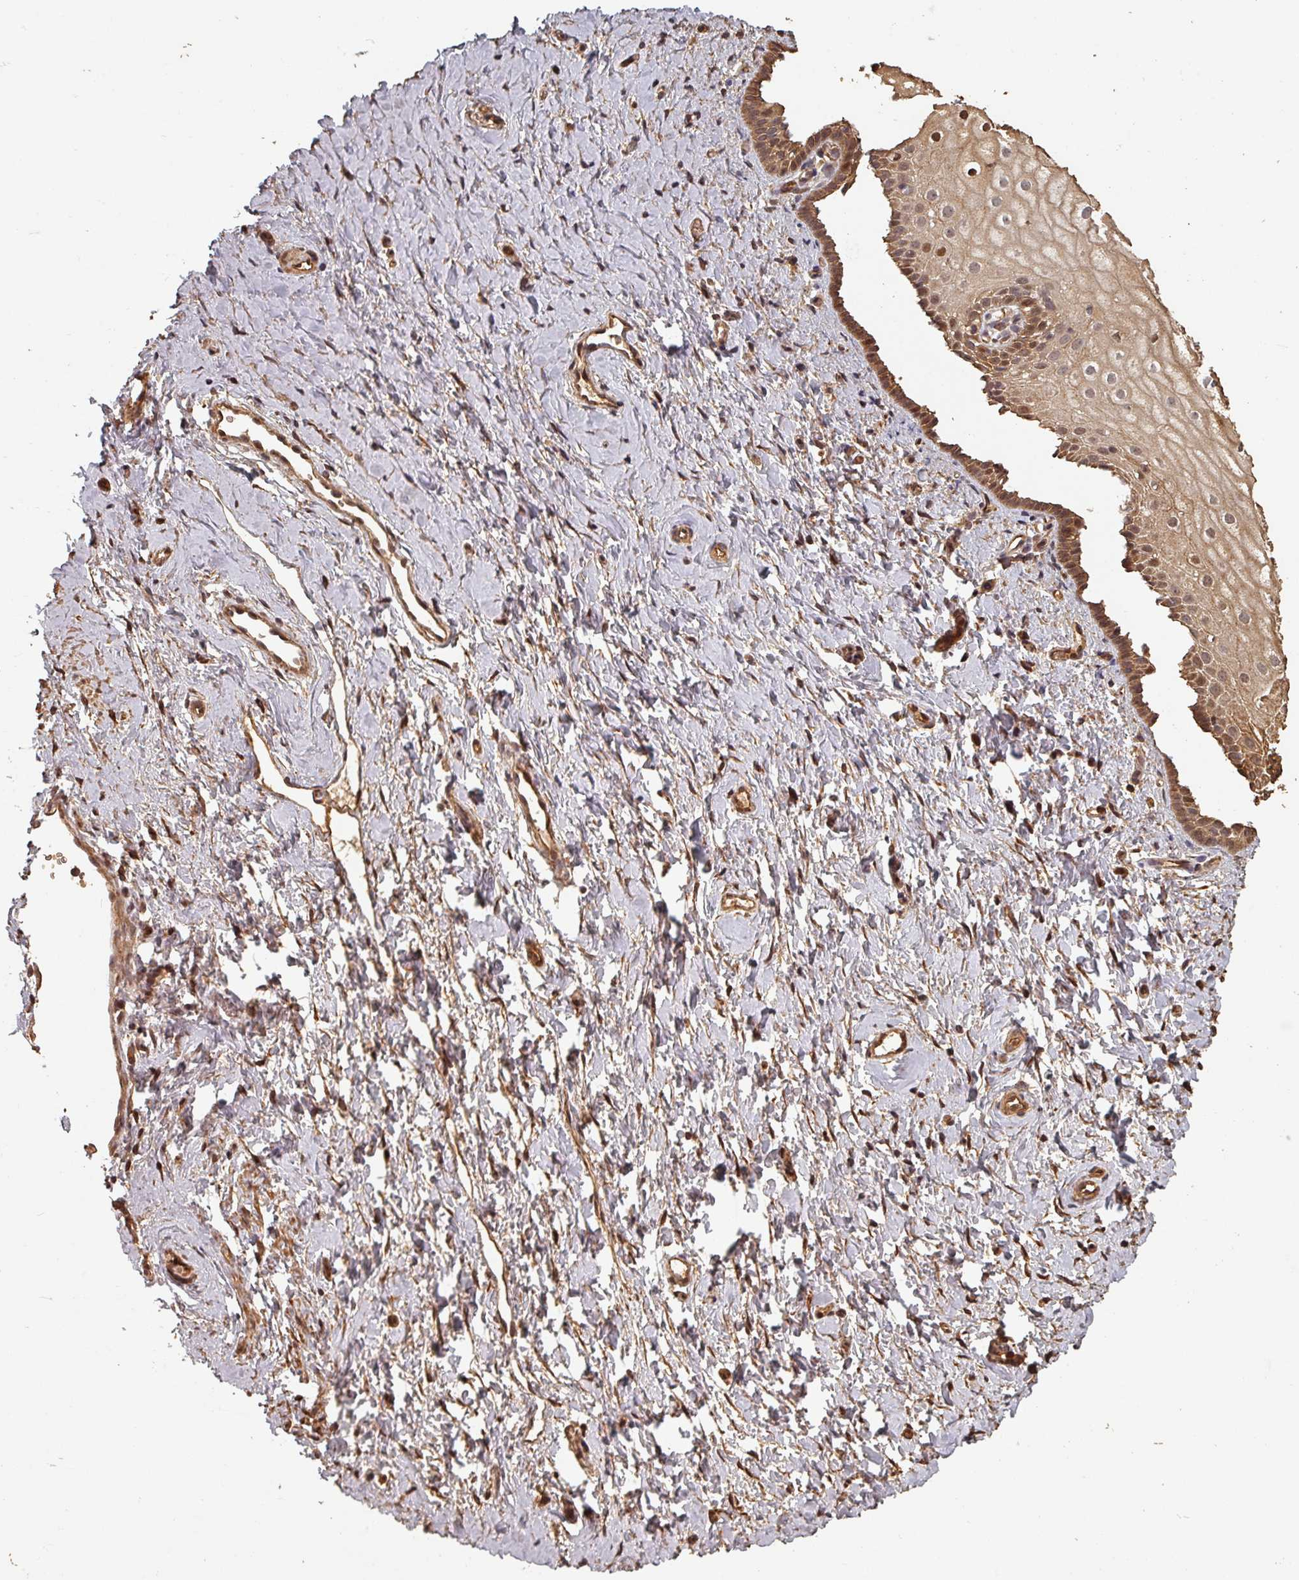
{"staining": {"intensity": "moderate", "quantity": ">75%", "location": "cytoplasmic/membranous,nuclear"}, "tissue": "vagina", "cell_type": "Squamous epithelial cells", "image_type": "normal", "snomed": [{"axis": "morphology", "description": "Normal tissue, NOS"}, {"axis": "topography", "description": "Vagina"}], "caption": "Squamous epithelial cells exhibit moderate cytoplasmic/membranous,nuclear positivity in approximately >75% of cells in benign vagina.", "gene": "EID1", "patient": {"sex": "female", "age": 56}}